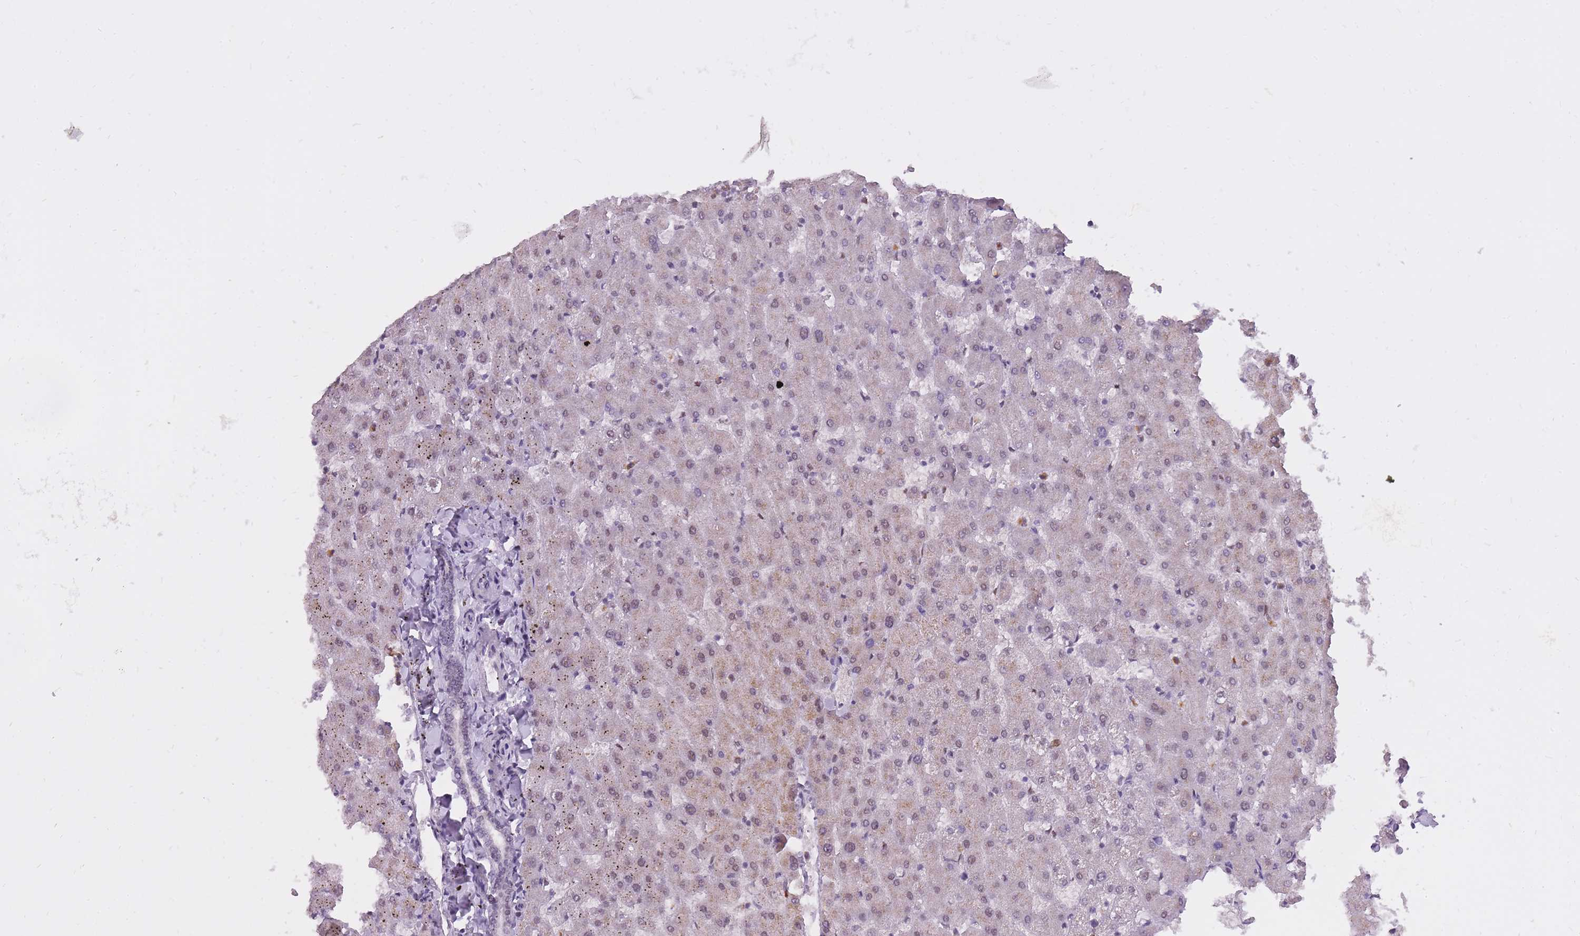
{"staining": {"intensity": "weak", "quantity": "<25%", "location": "cytoplasmic/membranous,nuclear"}, "tissue": "liver", "cell_type": "Cholangiocytes", "image_type": "normal", "snomed": [{"axis": "morphology", "description": "Normal tissue, NOS"}, {"axis": "topography", "description": "Liver"}], "caption": "The histopathology image reveals no significant expression in cholangiocytes of liver.", "gene": "TIGD1", "patient": {"sex": "female", "age": 63}}